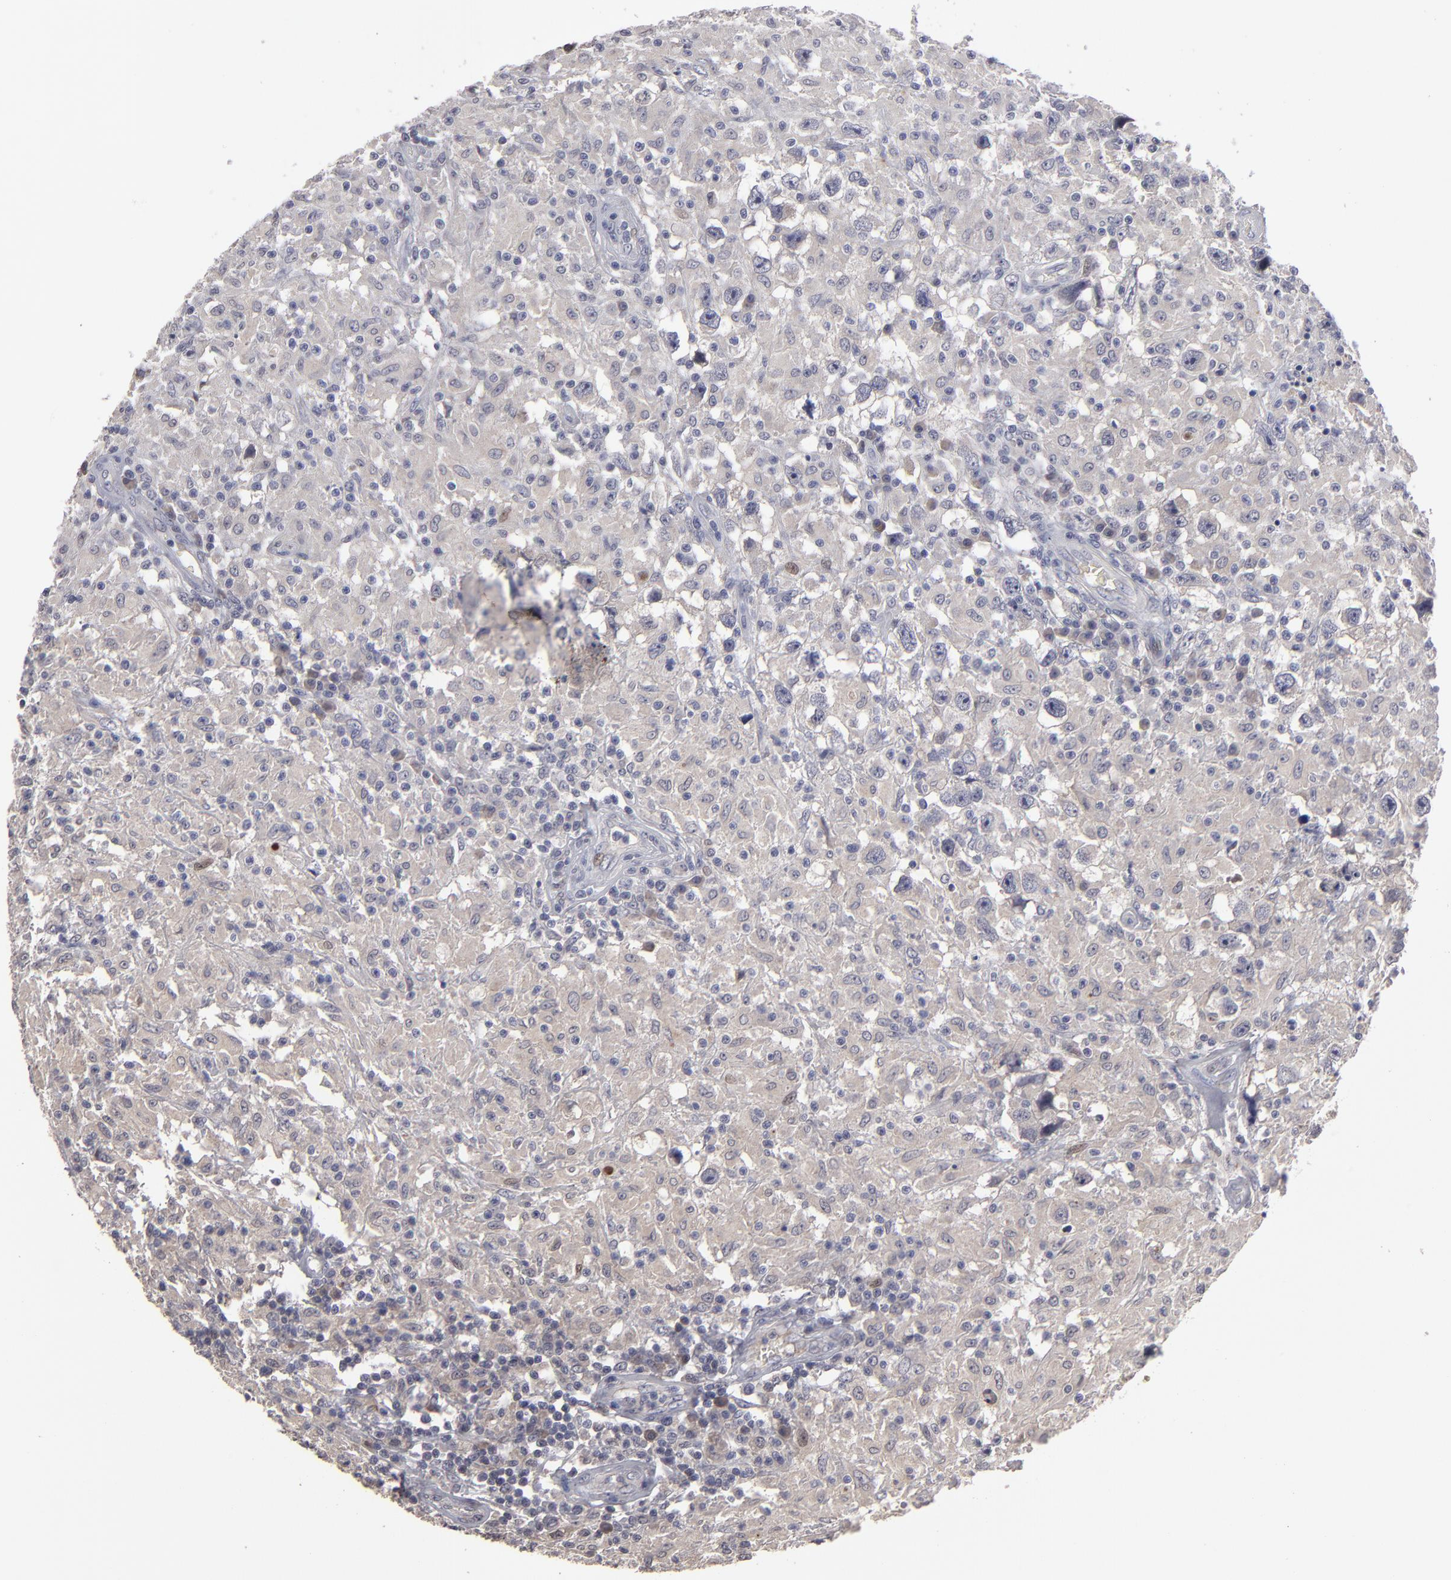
{"staining": {"intensity": "weak", "quantity": "<25%", "location": "nuclear"}, "tissue": "testis cancer", "cell_type": "Tumor cells", "image_type": "cancer", "snomed": [{"axis": "morphology", "description": "Seminoma, NOS"}, {"axis": "topography", "description": "Testis"}], "caption": "Immunohistochemical staining of human testis cancer (seminoma) reveals no significant positivity in tumor cells. Nuclei are stained in blue.", "gene": "GPM6B", "patient": {"sex": "male", "age": 34}}